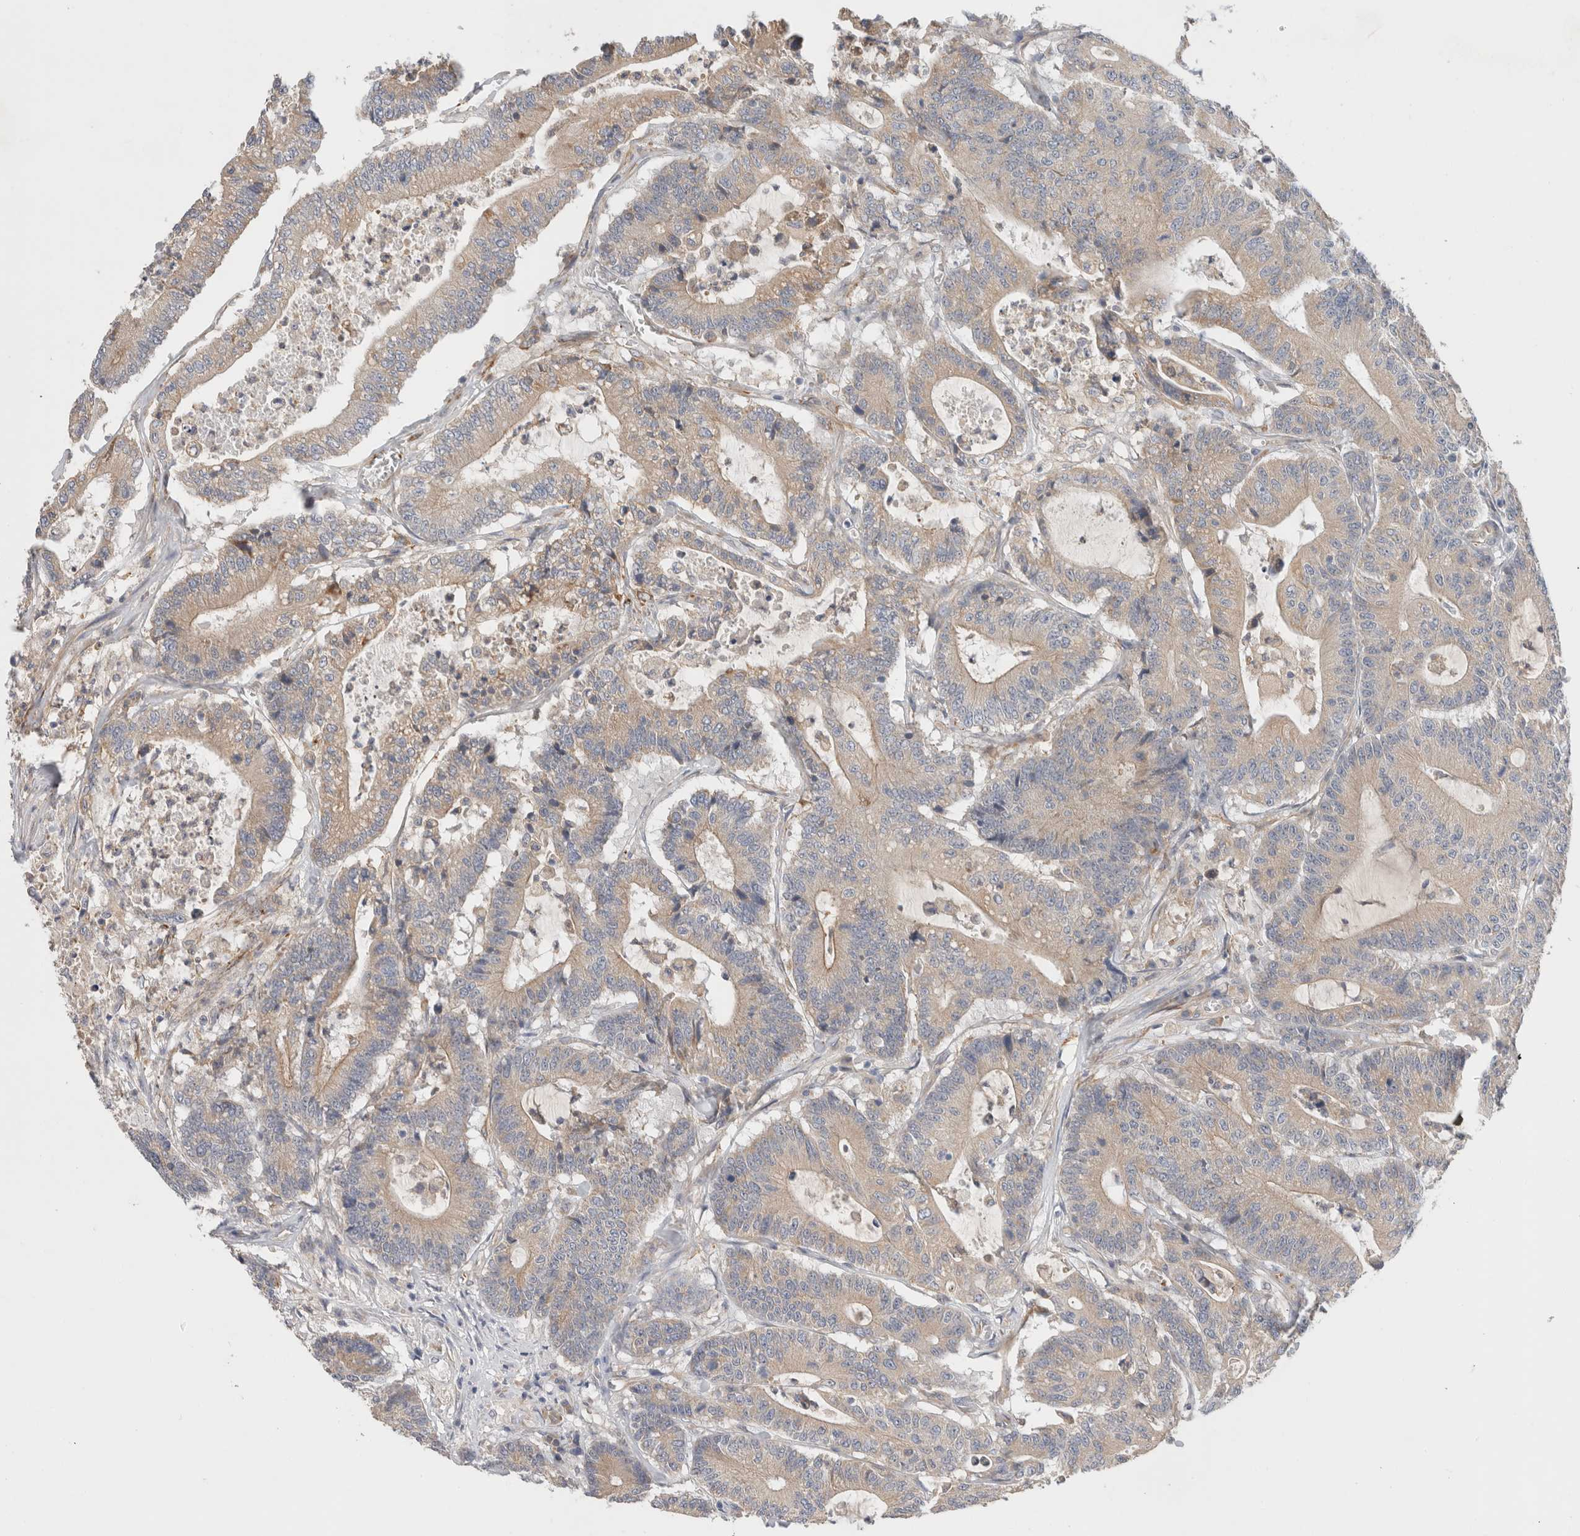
{"staining": {"intensity": "weak", "quantity": ">75%", "location": "cytoplasmic/membranous"}, "tissue": "colorectal cancer", "cell_type": "Tumor cells", "image_type": "cancer", "snomed": [{"axis": "morphology", "description": "Adenocarcinoma, NOS"}, {"axis": "topography", "description": "Colon"}], "caption": "Immunohistochemistry (IHC) of human adenocarcinoma (colorectal) reveals low levels of weak cytoplasmic/membranous expression in approximately >75% of tumor cells. (Stains: DAB in brown, nuclei in blue, Microscopy: brightfield microscopy at high magnification).", "gene": "SGK3", "patient": {"sex": "female", "age": 84}}